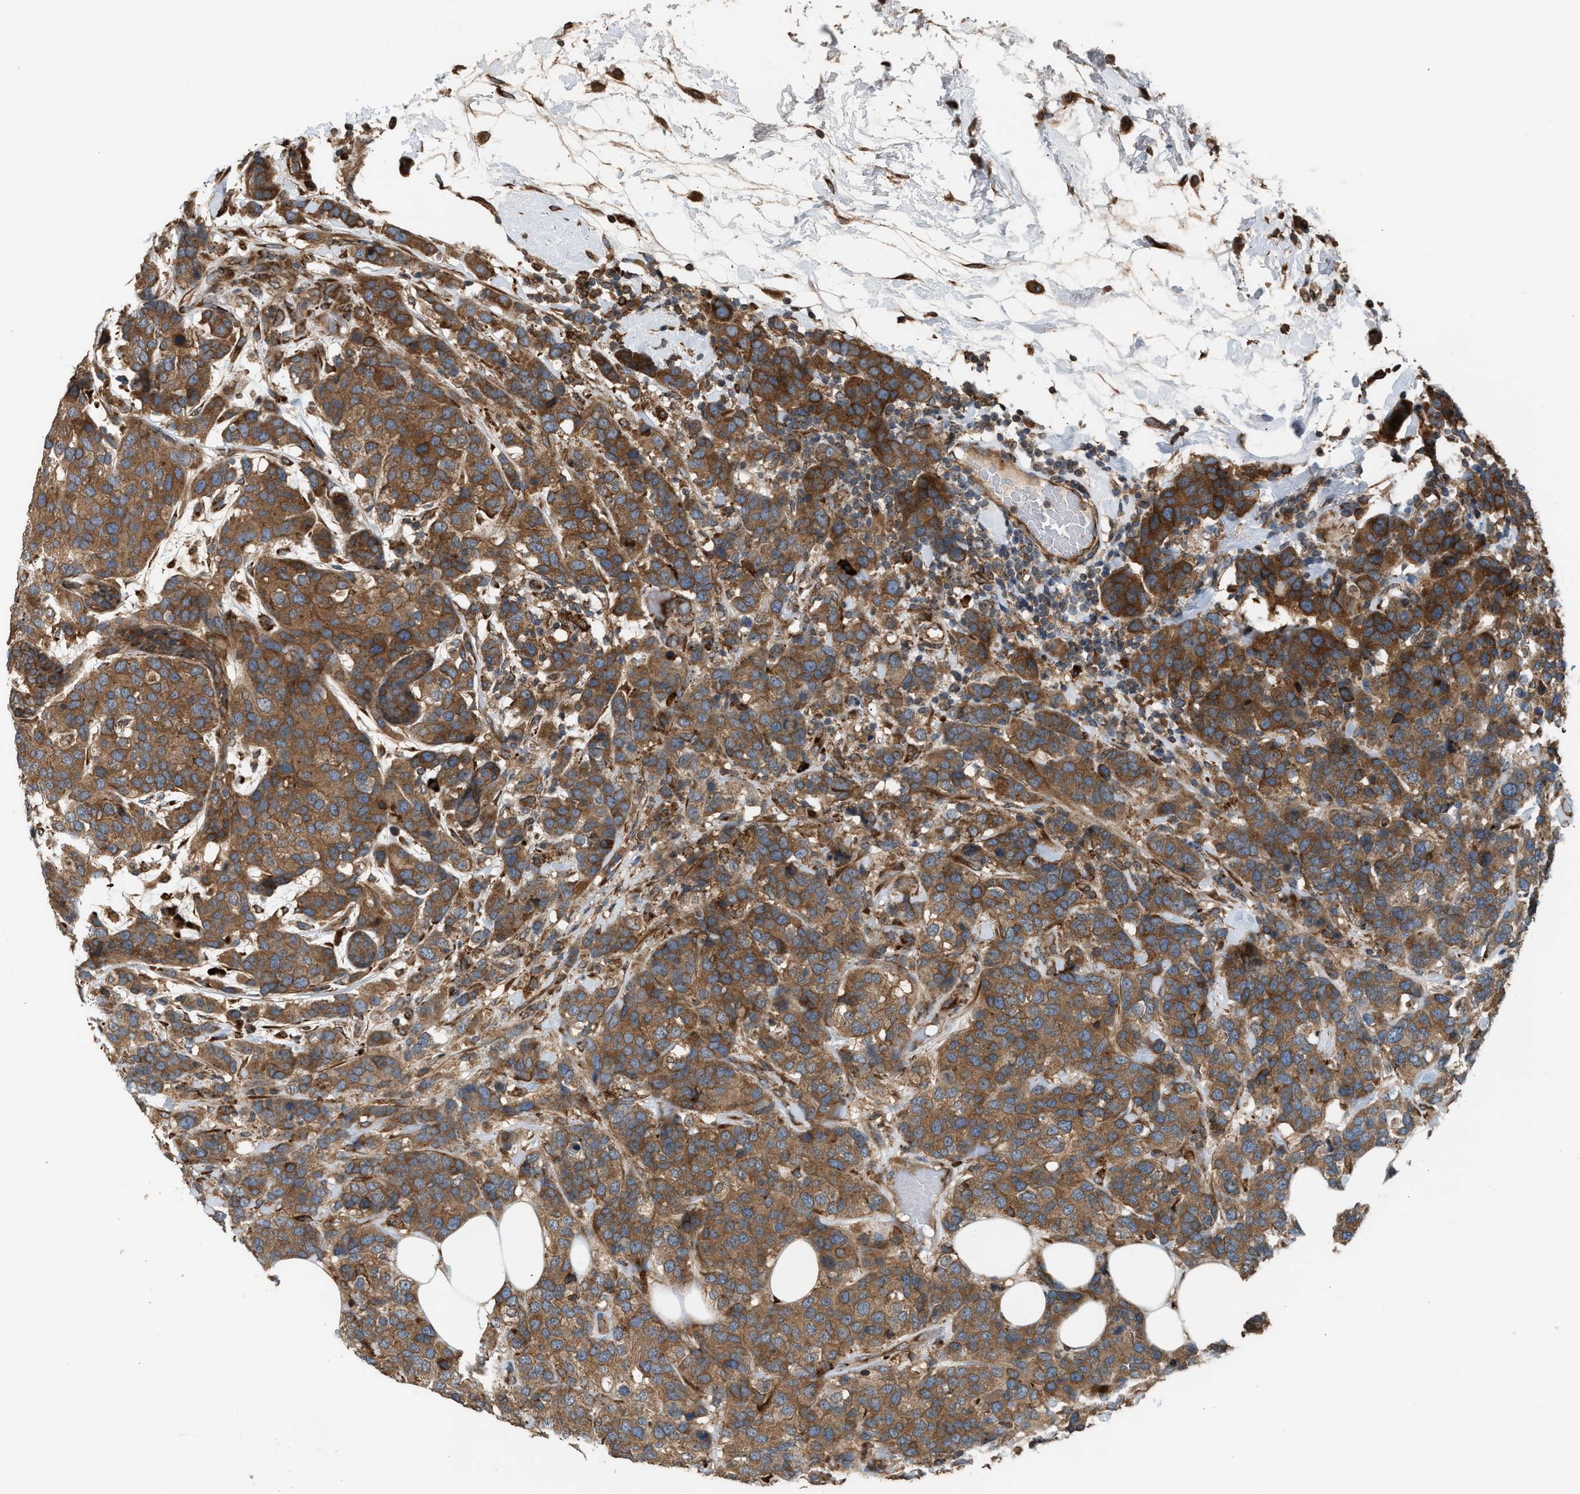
{"staining": {"intensity": "moderate", "quantity": ">75%", "location": "cytoplasmic/membranous"}, "tissue": "breast cancer", "cell_type": "Tumor cells", "image_type": "cancer", "snomed": [{"axis": "morphology", "description": "Lobular carcinoma"}, {"axis": "topography", "description": "Breast"}], "caption": "Protein analysis of breast cancer (lobular carcinoma) tissue displays moderate cytoplasmic/membranous expression in approximately >75% of tumor cells.", "gene": "BAIAP2L1", "patient": {"sex": "female", "age": 59}}